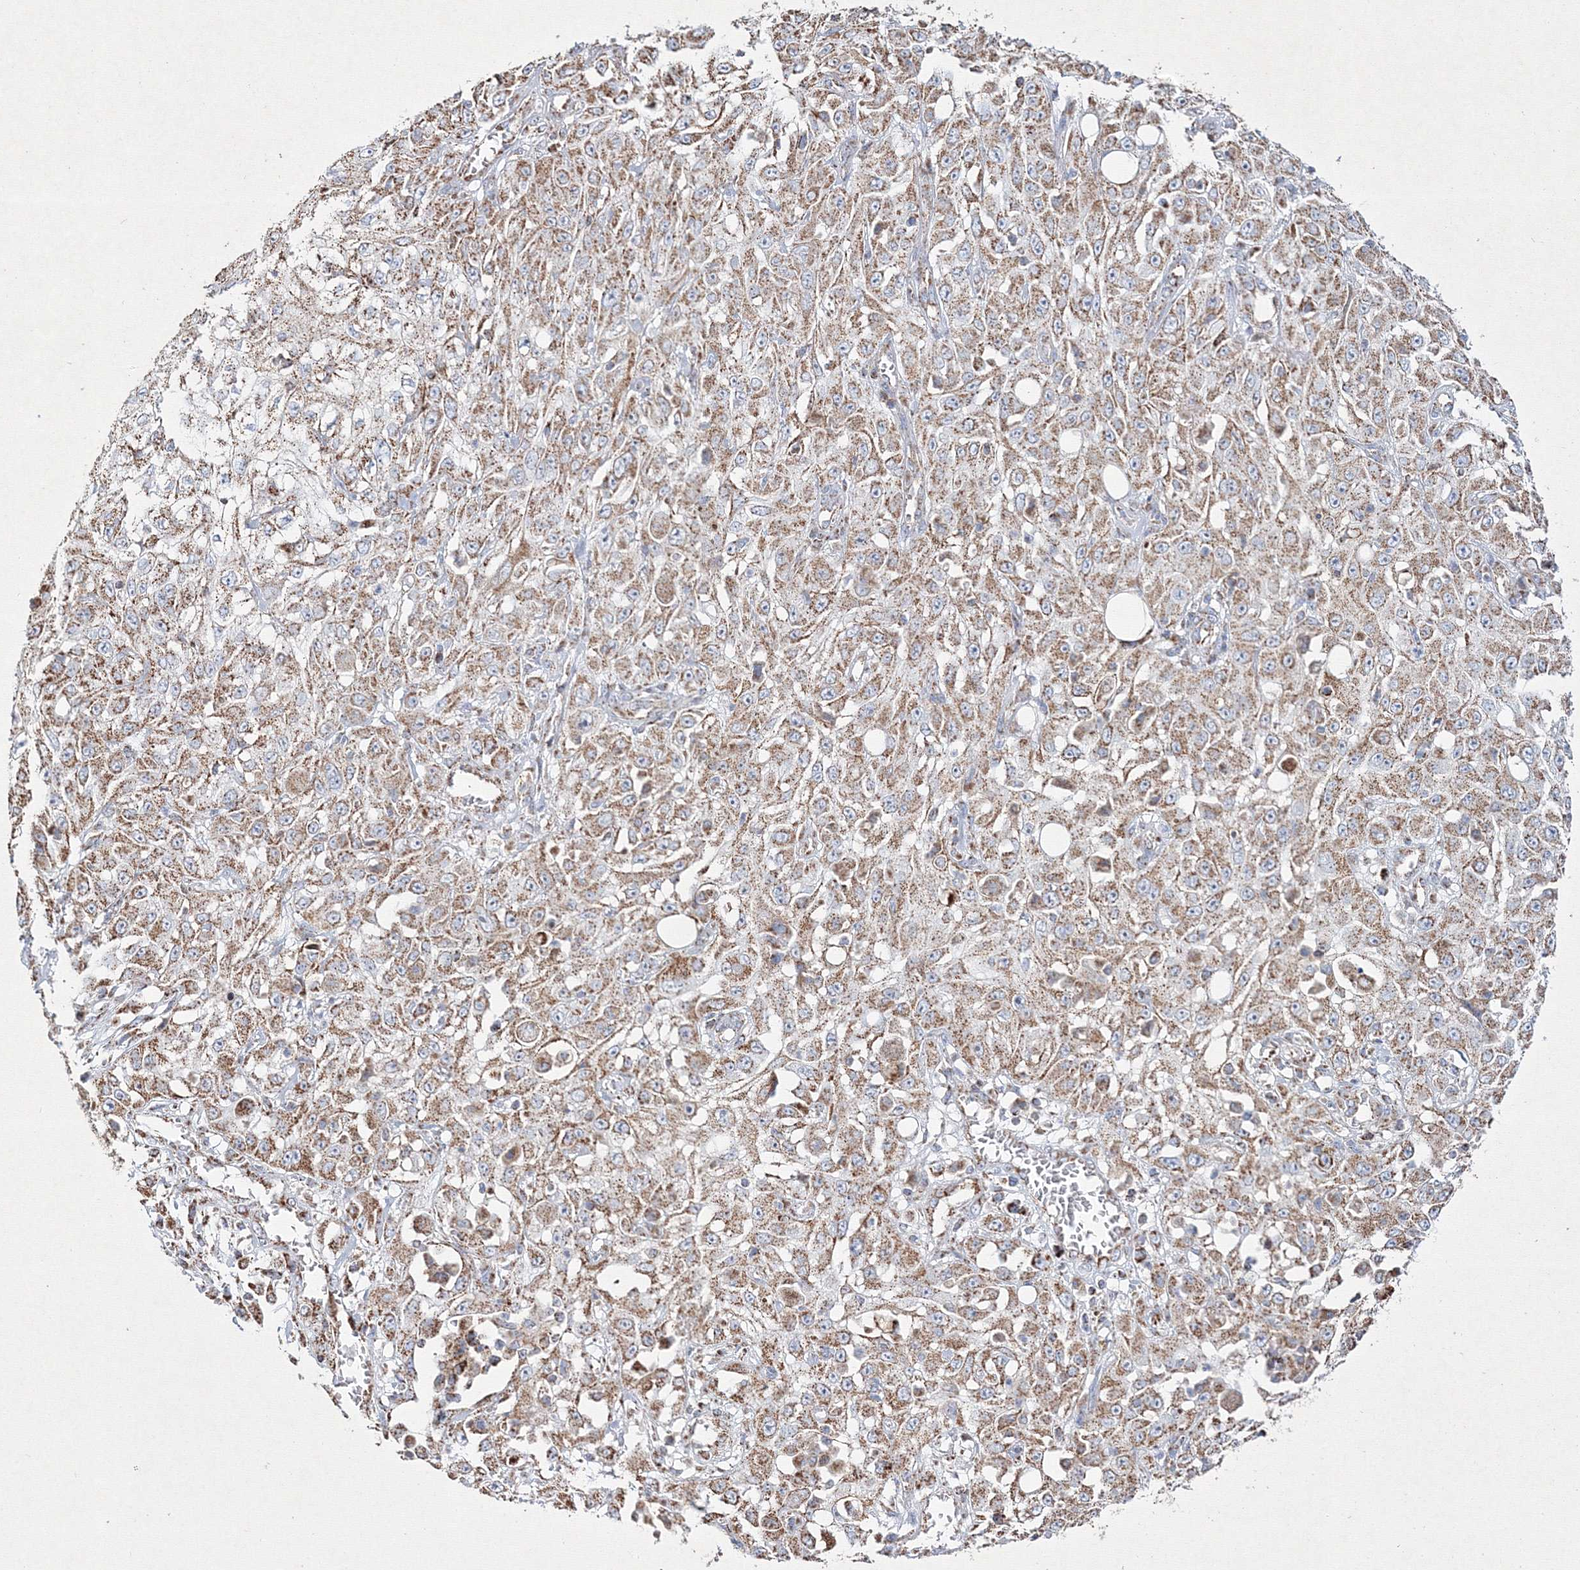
{"staining": {"intensity": "moderate", "quantity": ">75%", "location": "cytoplasmic/membranous"}, "tissue": "skin cancer", "cell_type": "Tumor cells", "image_type": "cancer", "snomed": [{"axis": "morphology", "description": "Squamous cell carcinoma, NOS"}, {"axis": "morphology", "description": "Squamous cell carcinoma, metastatic, NOS"}, {"axis": "topography", "description": "Skin"}, {"axis": "topography", "description": "Lymph node"}], "caption": "Protein expression analysis of human skin cancer (squamous cell carcinoma) reveals moderate cytoplasmic/membranous expression in approximately >75% of tumor cells.", "gene": "IGSF9", "patient": {"sex": "male", "age": 75}}